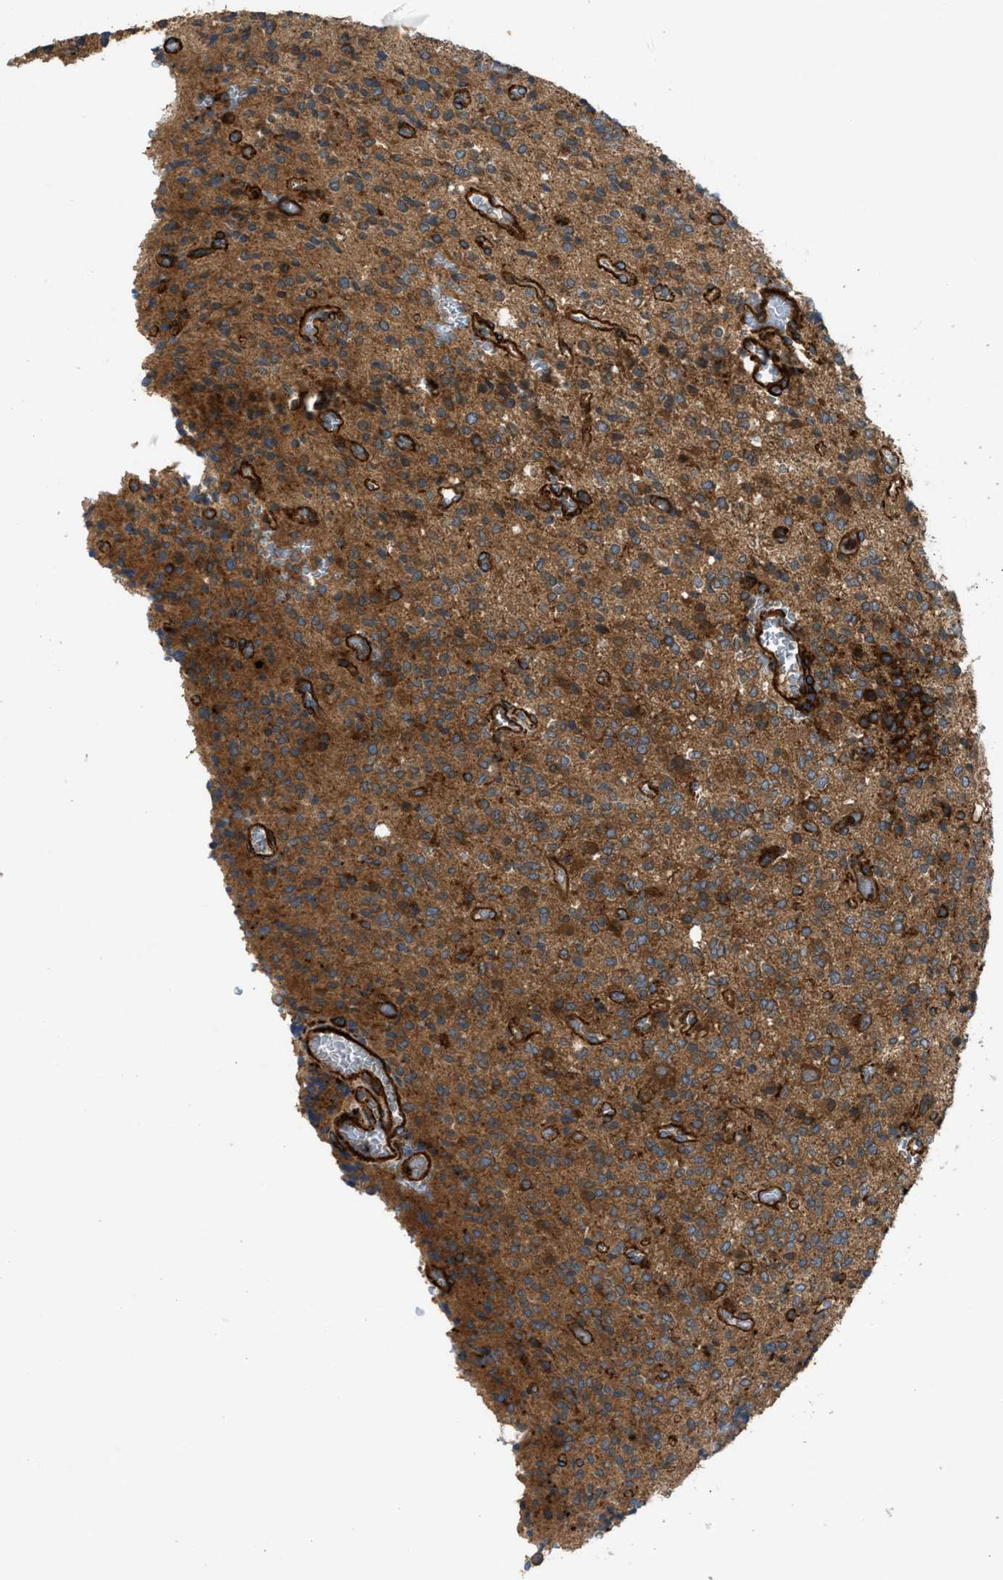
{"staining": {"intensity": "moderate", "quantity": ">75%", "location": "cytoplasmic/membranous"}, "tissue": "glioma", "cell_type": "Tumor cells", "image_type": "cancer", "snomed": [{"axis": "morphology", "description": "Glioma, malignant, High grade"}, {"axis": "topography", "description": "Brain"}], "caption": "Human malignant high-grade glioma stained with a protein marker reveals moderate staining in tumor cells.", "gene": "EGLN1", "patient": {"sex": "male", "age": 34}}